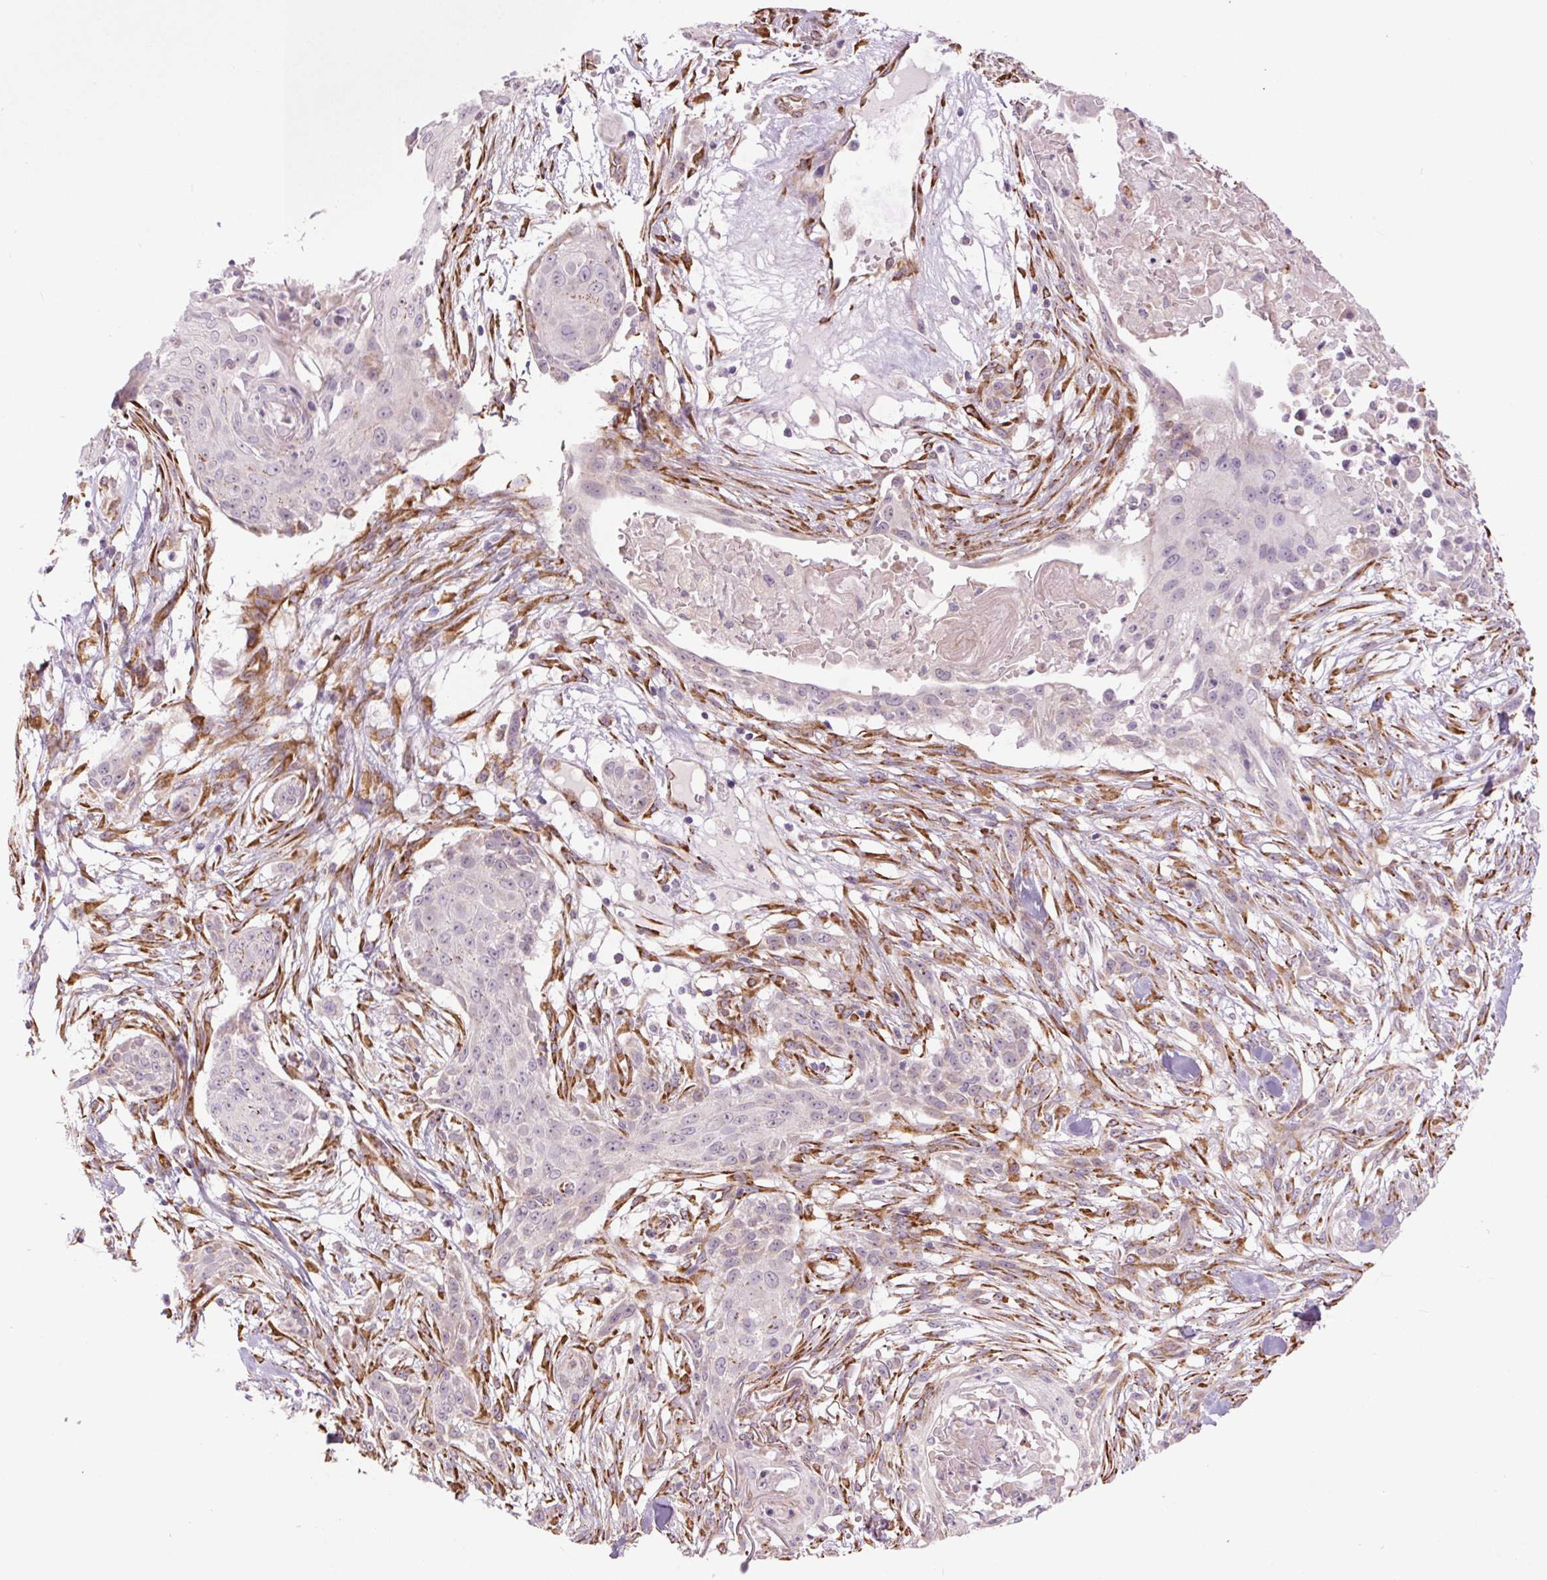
{"staining": {"intensity": "negative", "quantity": "none", "location": "none"}, "tissue": "skin cancer", "cell_type": "Tumor cells", "image_type": "cancer", "snomed": [{"axis": "morphology", "description": "Squamous cell carcinoma, NOS"}, {"axis": "topography", "description": "Skin"}], "caption": "An IHC image of skin cancer is shown. There is no staining in tumor cells of skin cancer. The staining is performed using DAB brown chromogen with nuclei counter-stained in using hematoxylin.", "gene": "METTL17", "patient": {"sex": "female", "age": 59}}